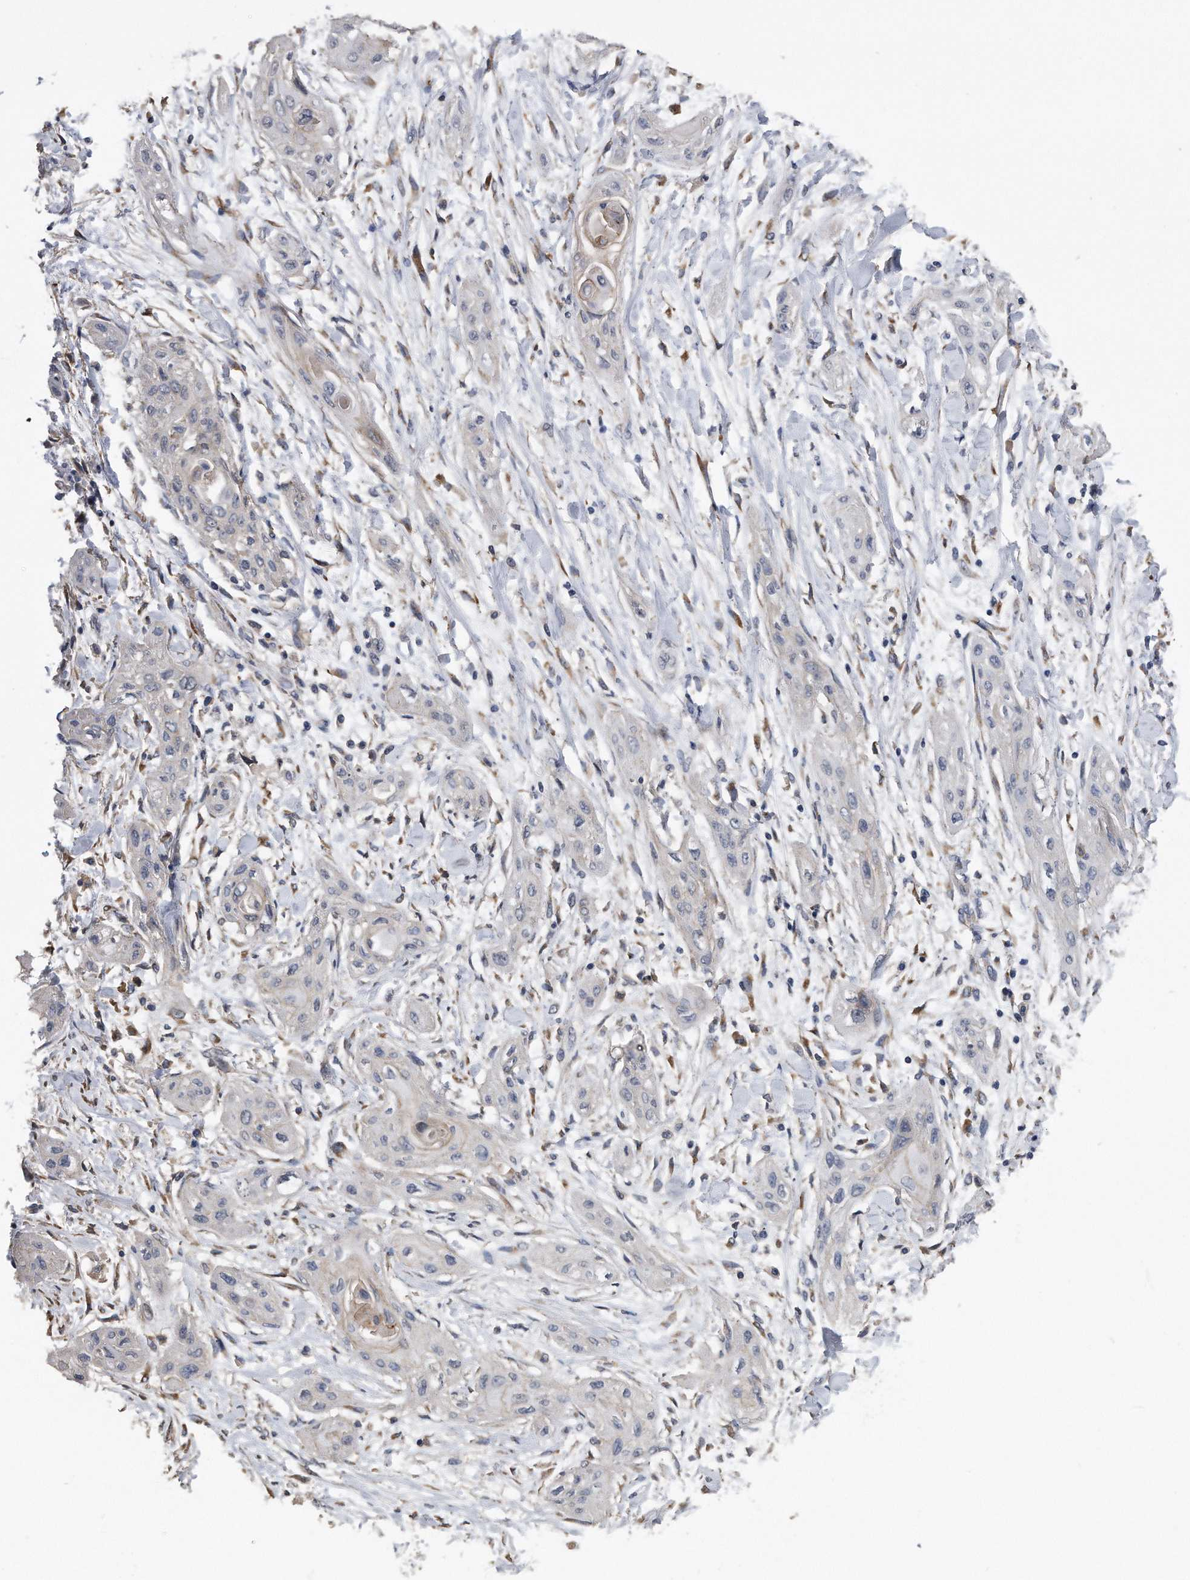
{"staining": {"intensity": "negative", "quantity": "none", "location": "none"}, "tissue": "lung cancer", "cell_type": "Tumor cells", "image_type": "cancer", "snomed": [{"axis": "morphology", "description": "Squamous cell carcinoma, NOS"}, {"axis": "topography", "description": "Lung"}], "caption": "Immunohistochemistry (IHC) image of neoplastic tissue: human lung cancer stained with DAB (3,3'-diaminobenzidine) displays no significant protein staining in tumor cells.", "gene": "PCLO", "patient": {"sex": "female", "age": 47}}